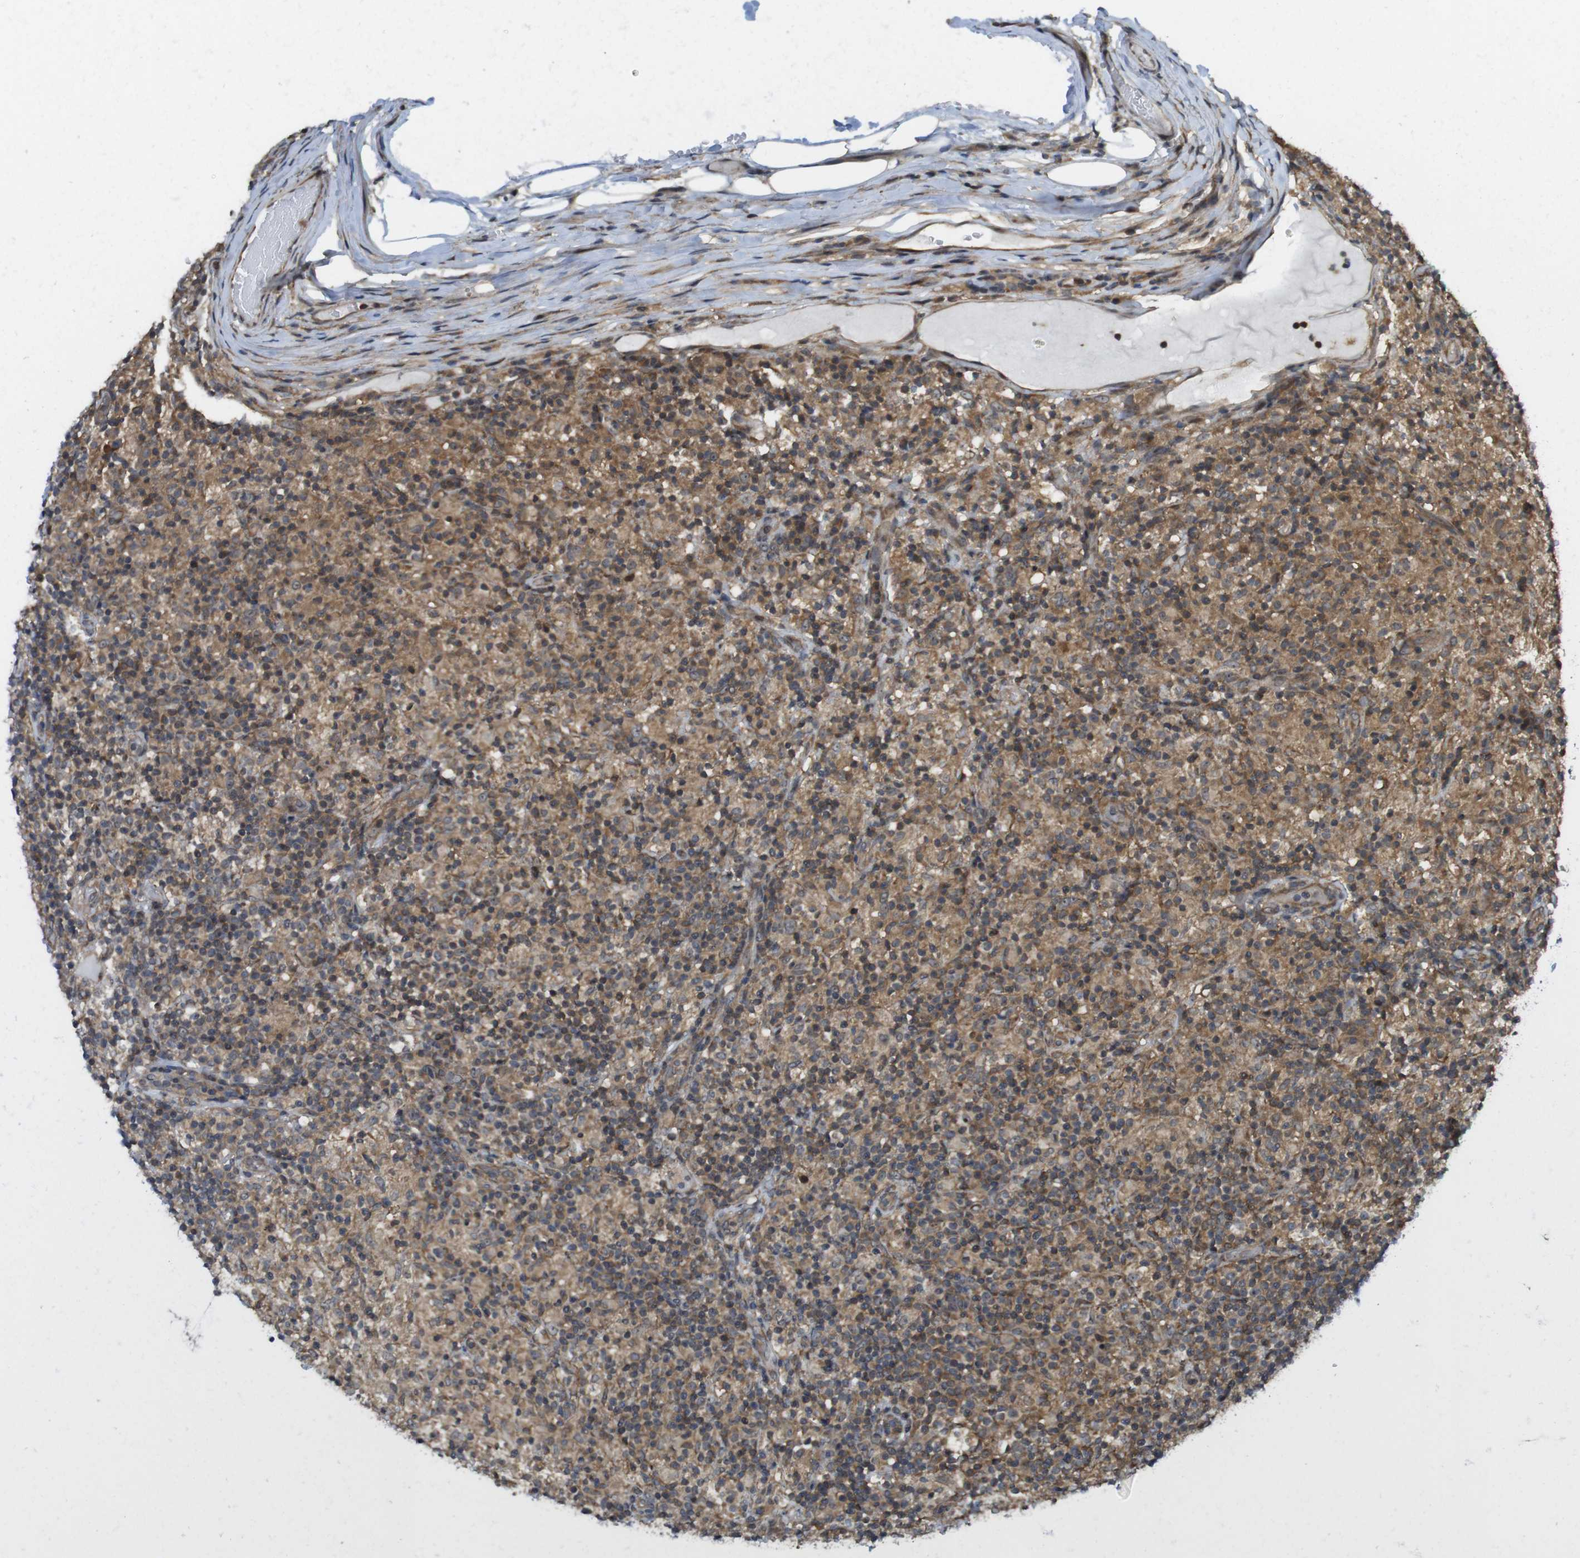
{"staining": {"intensity": "moderate", "quantity": ">75%", "location": "nuclear"}, "tissue": "lymphoma", "cell_type": "Tumor cells", "image_type": "cancer", "snomed": [{"axis": "morphology", "description": "Hodgkin's disease, NOS"}, {"axis": "topography", "description": "Lymph node"}], "caption": "Hodgkin's disease stained for a protein reveals moderate nuclear positivity in tumor cells. (DAB IHC, brown staining for protein, blue staining for nuclei).", "gene": "CC2D1A", "patient": {"sex": "male", "age": 70}}